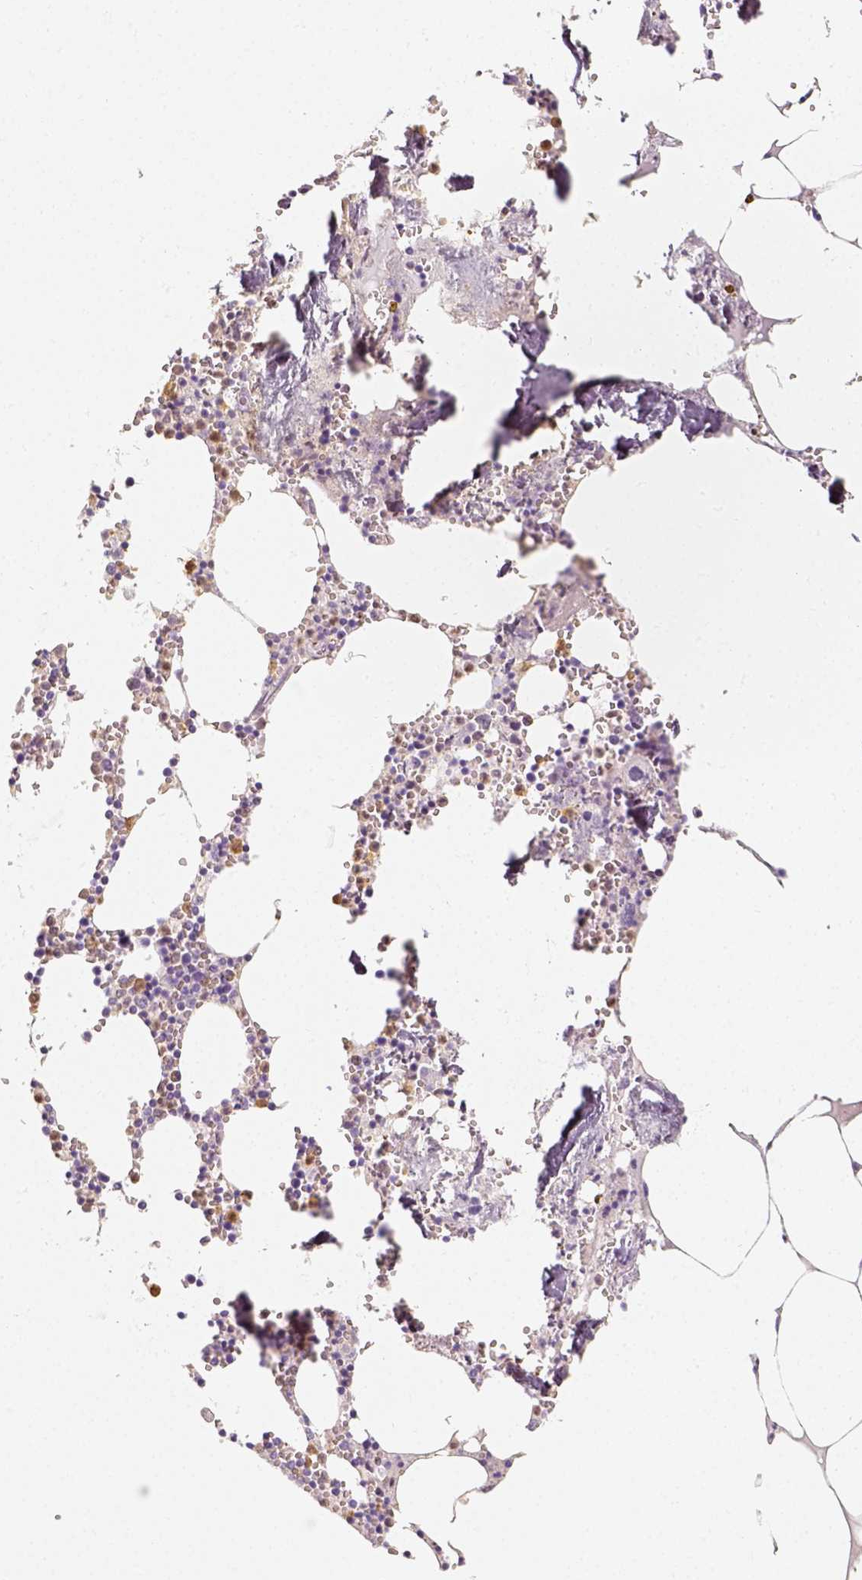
{"staining": {"intensity": "moderate", "quantity": "25%-75%", "location": "cytoplasmic/membranous"}, "tissue": "bone marrow", "cell_type": "Hematopoietic cells", "image_type": "normal", "snomed": [{"axis": "morphology", "description": "Normal tissue, NOS"}, {"axis": "topography", "description": "Bone marrow"}], "caption": "Immunohistochemical staining of benign human bone marrow demonstrates 25%-75% levels of moderate cytoplasmic/membranous protein expression in about 25%-75% of hematopoietic cells.", "gene": "NECAB2", "patient": {"sex": "male", "age": 54}}